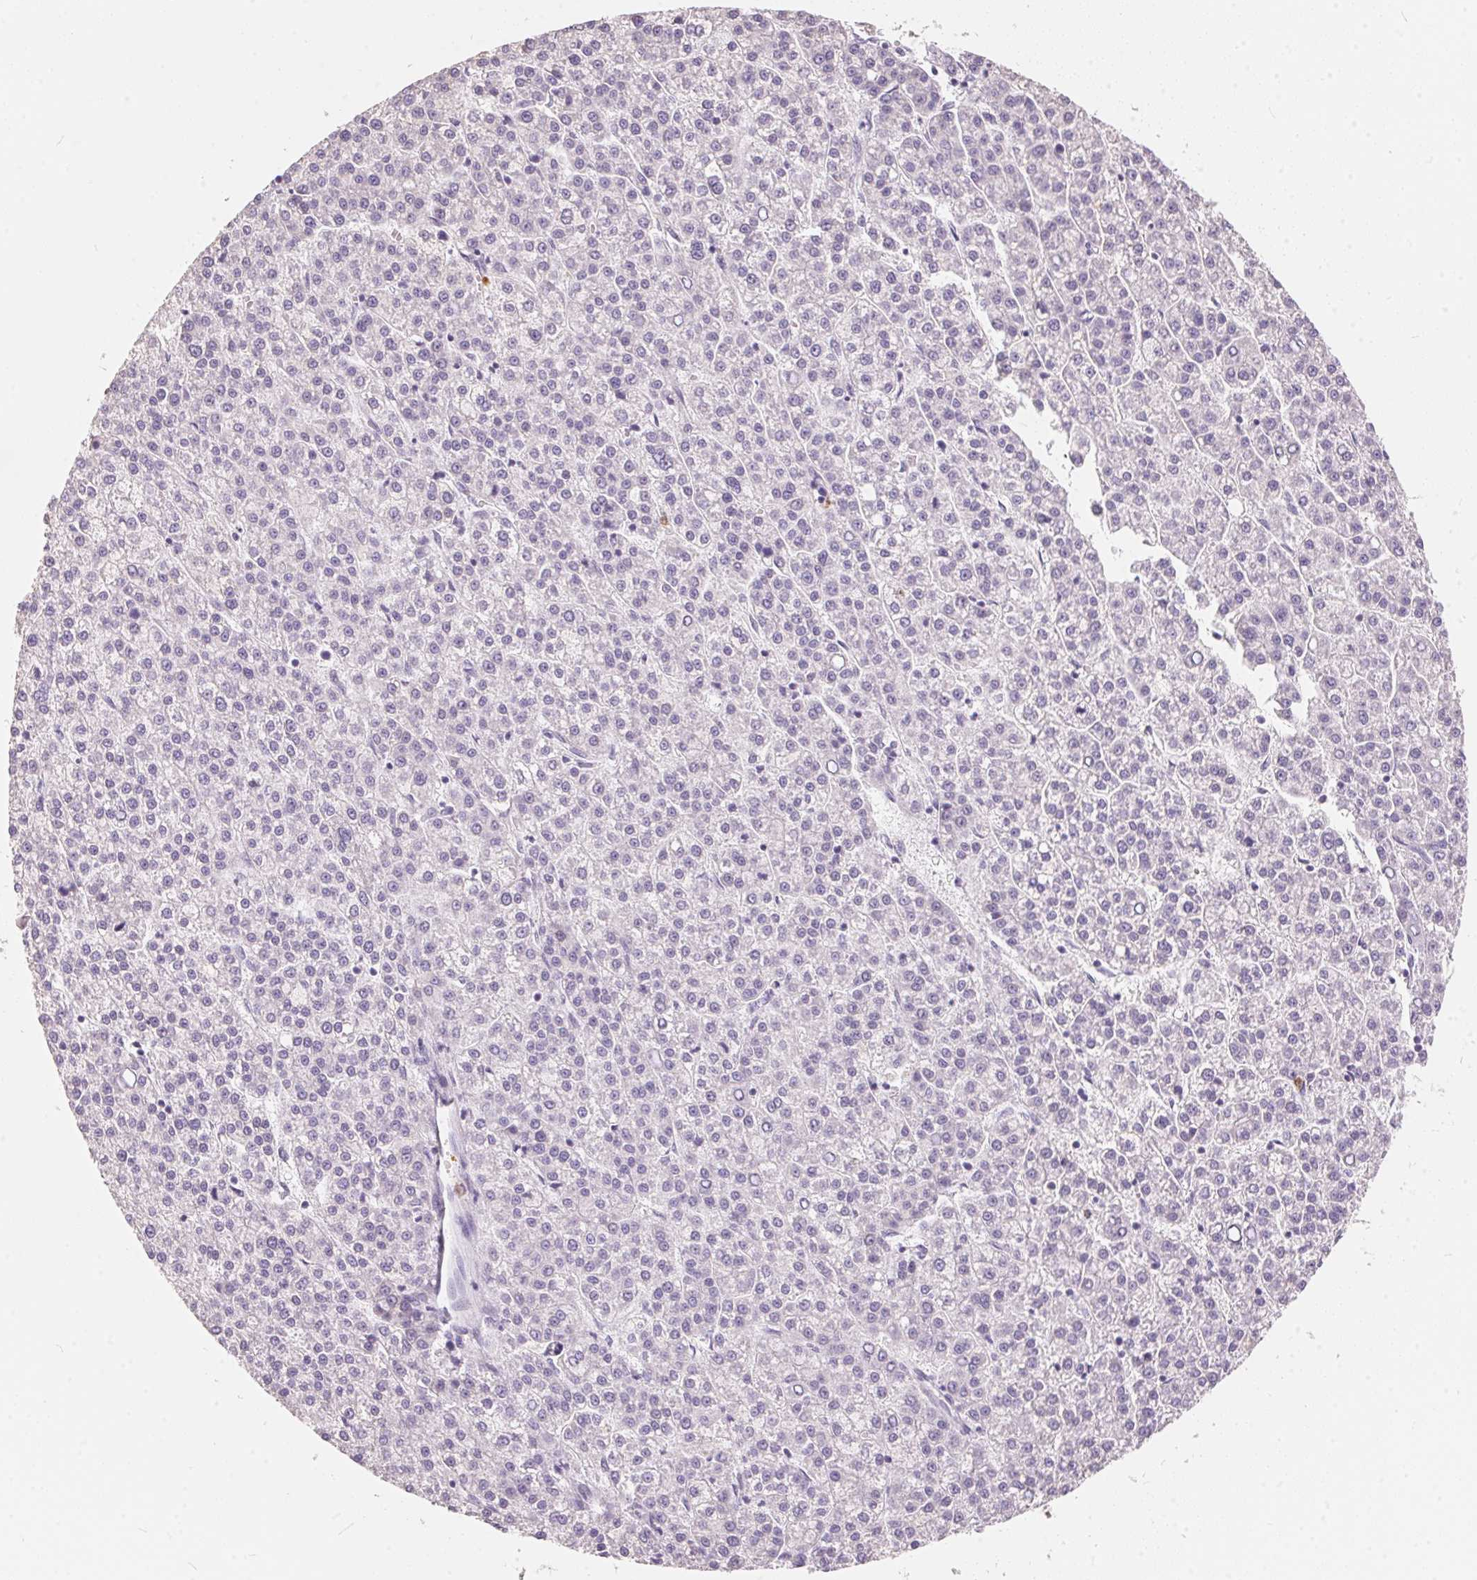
{"staining": {"intensity": "negative", "quantity": "none", "location": "none"}, "tissue": "liver cancer", "cell_type": "Tumor cells", "image_type": "cancer", "snomed": [{"axis": "morphology", "description": "Carcinoma, Hepatocellular, NOS"}, {"axis": "topography", "description": "Liver"}], "caption": "This image is of liver cancer (hepatocellular carcinoma) stained with IHC to label a protein in brown with the nuclei are counter-stained blue. There is no staining in tumor cells. Nuclei are stained in blue.", "gene": "SERPINB1", "patient": {"sex": "female", "age": 58}}